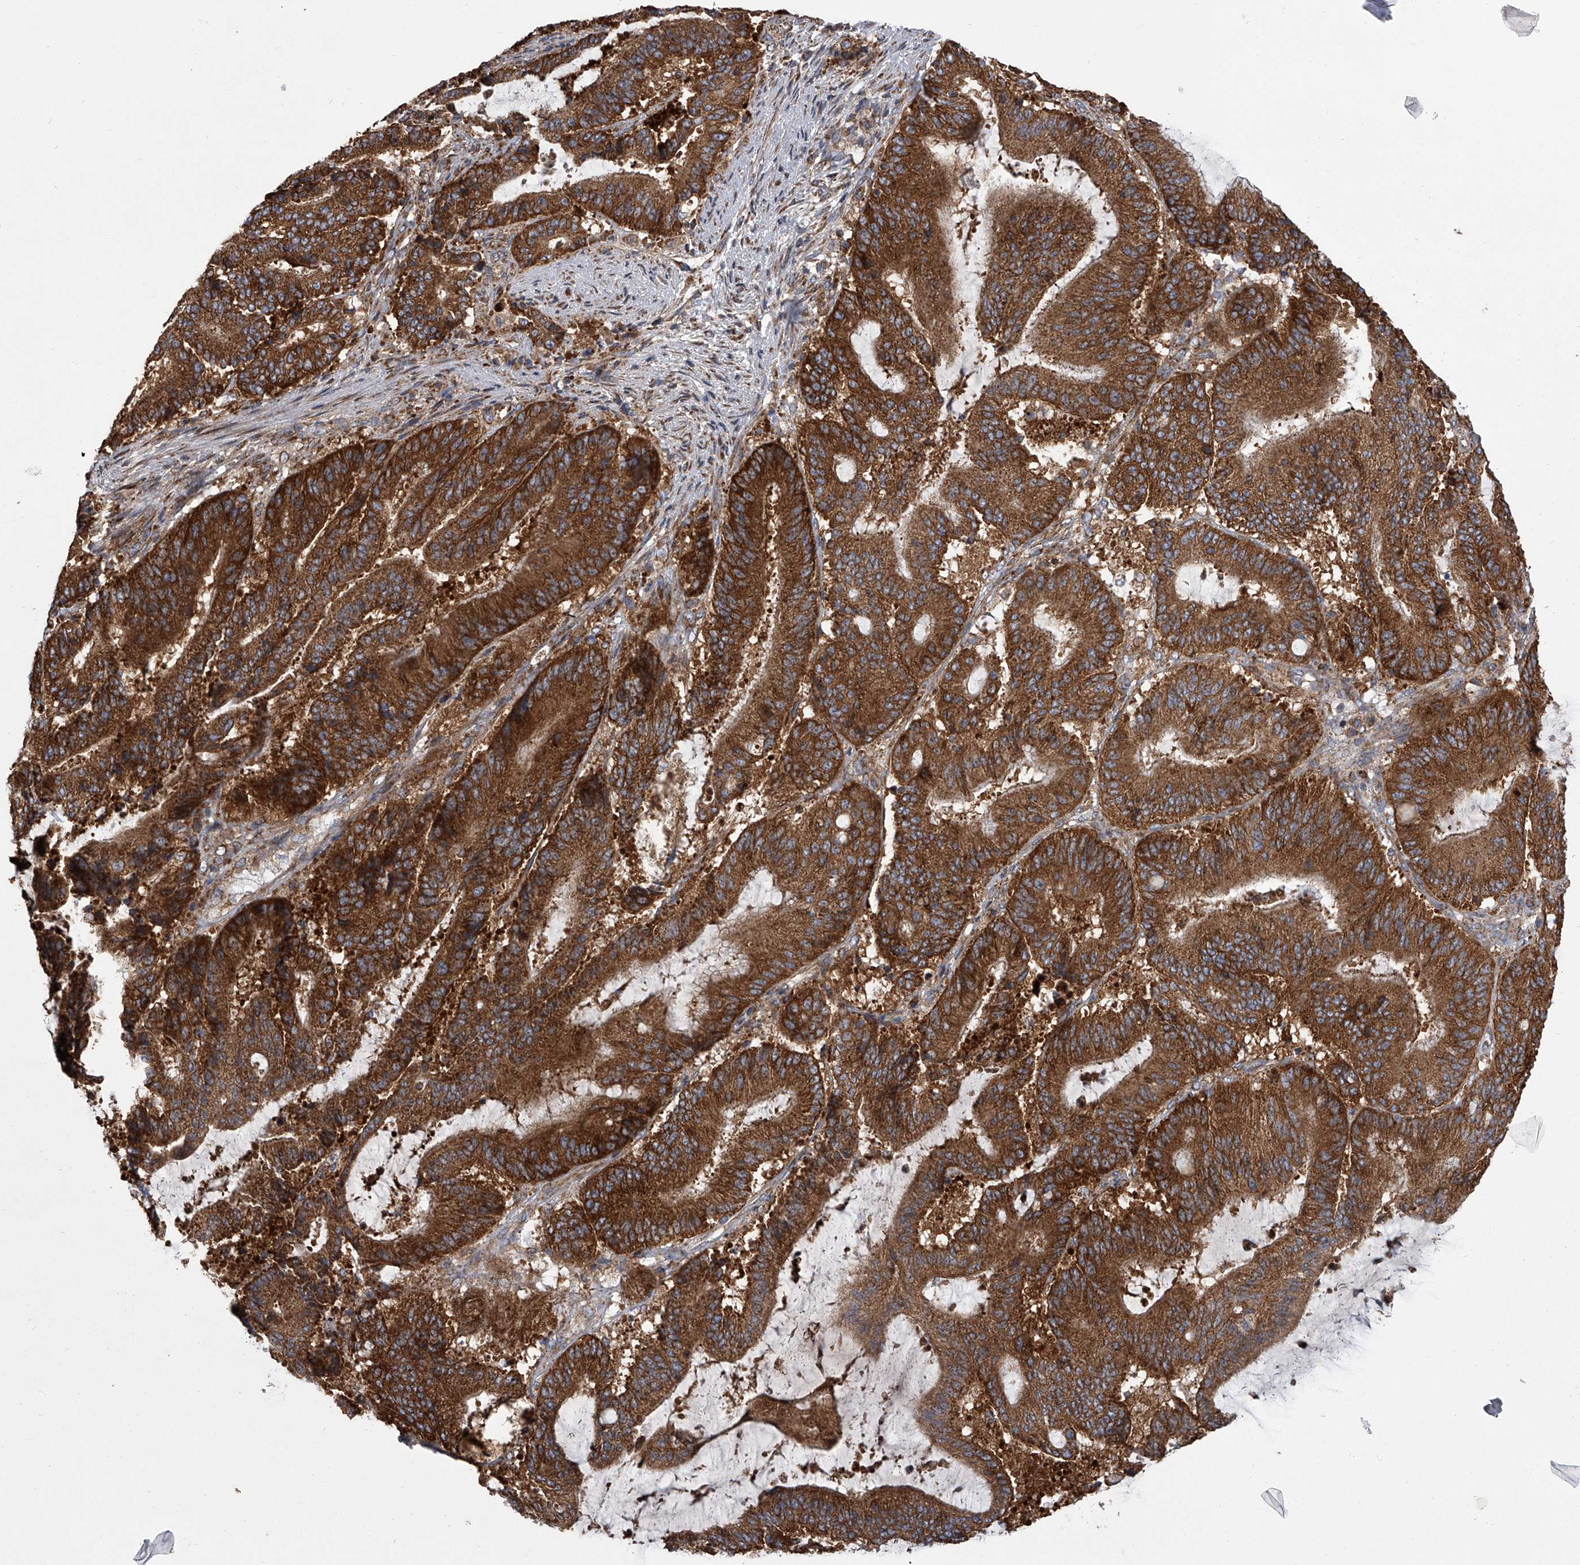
{"staining": {"intensity": "strong", "quantity": ">75%", "location": "cytoplasmic/membranous"}, "tissue": "liver cancer", "cell_type": "Tumor cells", "image_type": "cancer", "snomed": [{"axis": "morphology", "description": "Normal tissue, NOS"}, {"axis": "morphology", "description": "Cholangiocarcinoma"}, {"axis": "topography", "description": "Liver"}, {"axis": "topography", "description": "Peripheral nerve tissue"}], "caption": "Brown immunohistochemical staining in liver cancer demonstrates strong cytoplasmic/membranous positivity in about >75% of tumor cells.", "gene": "ZC3H15", "patient": {"sex": "female", "age": 73}}